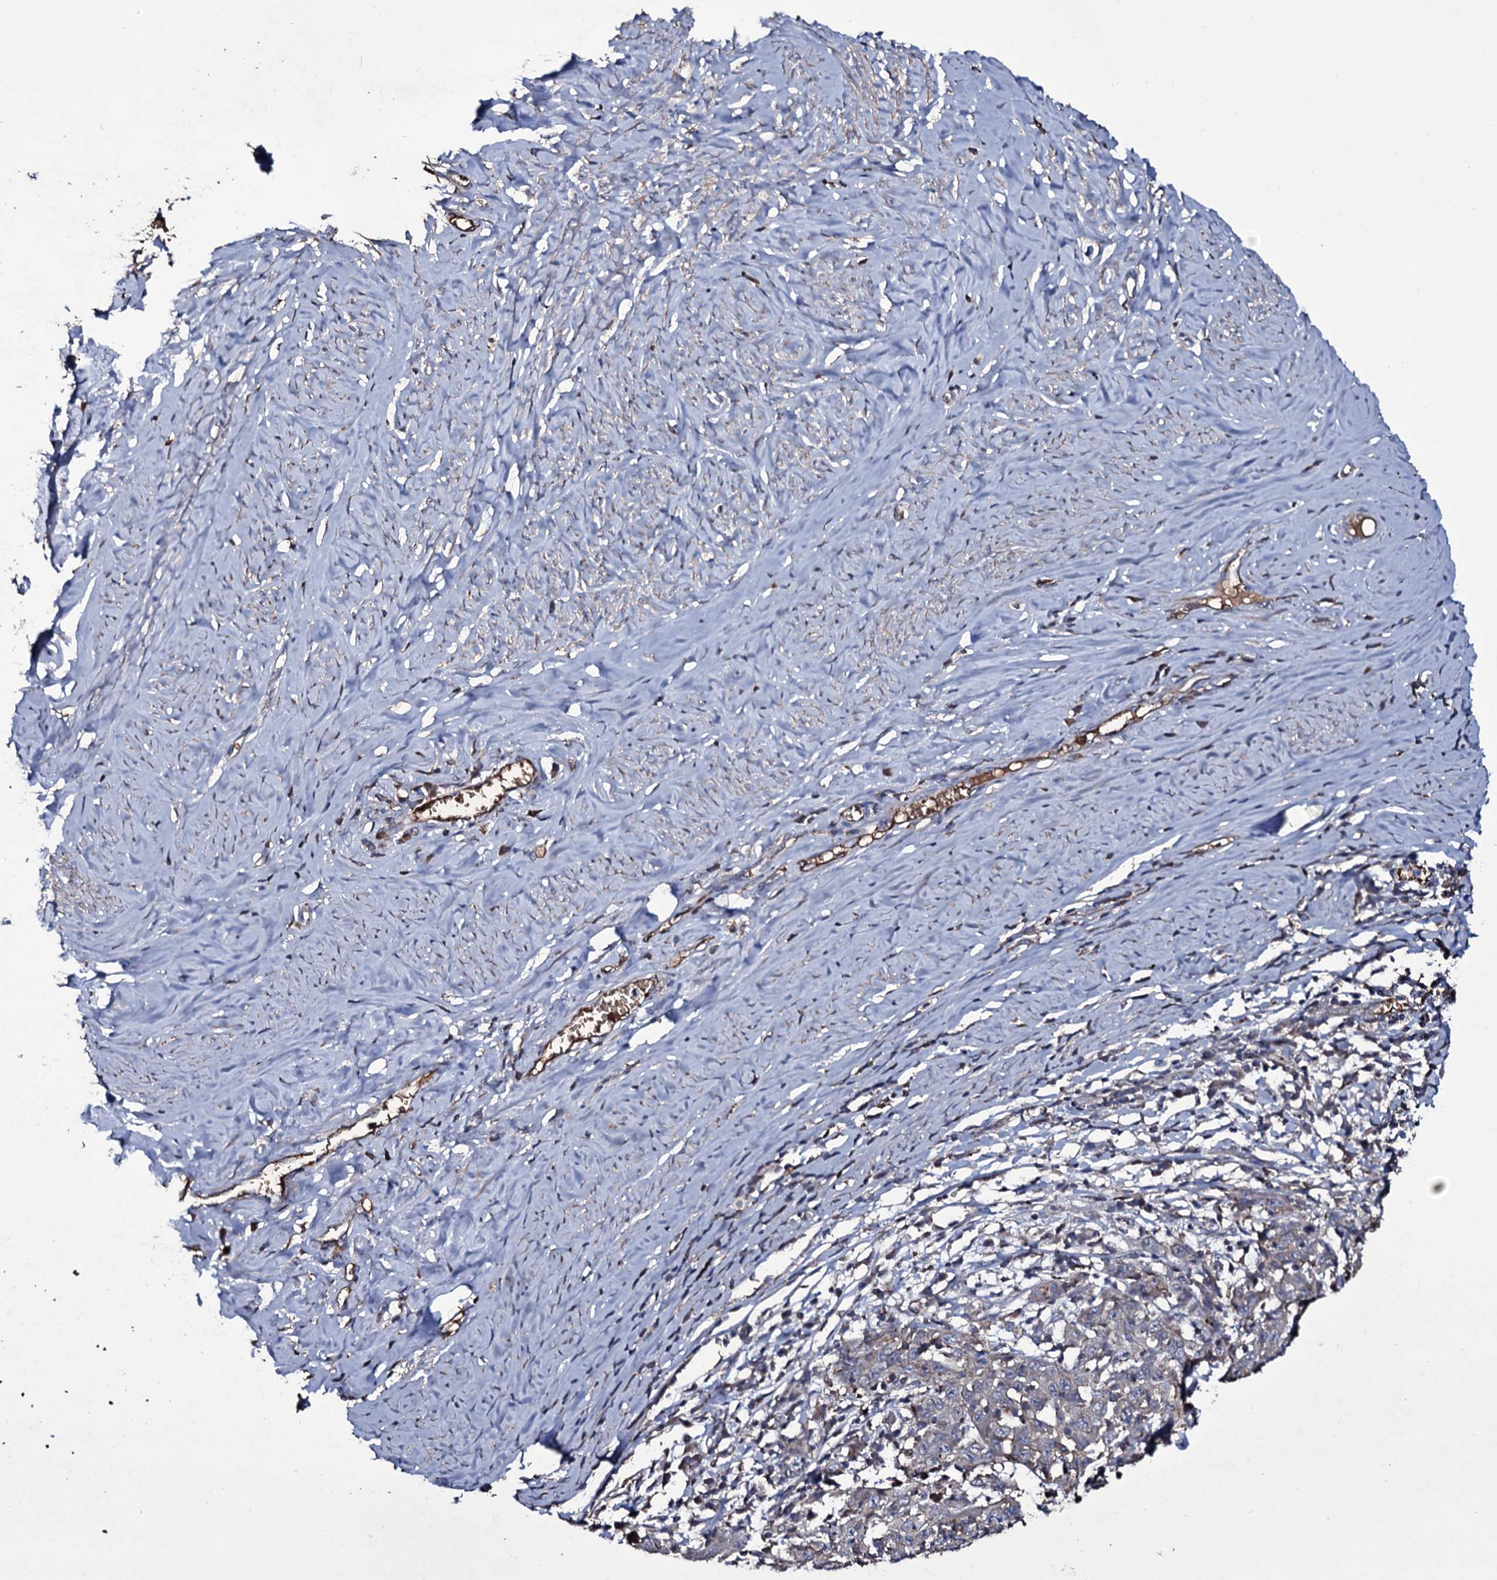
{"staining": {"intensity": "negative", "quantity": "none", "location": "none"}, "tissue": "cervical cancer", "cell_type": "Tumor cells", "image_type": "cancer", "snomed": [{"axis": "morphology", "description": "Squamous cell carcinoma, NOS"}, {"axis": "topography", "description": "Cervix"}], "caption": "The immunohistochemistry photomicrograph has no significant positivity in tumor cells of cervical cancer tissue. Nuclei are stained in blue.", "gene": "ZSWIM8", "patient": {"sex": "female", "age": 46}}